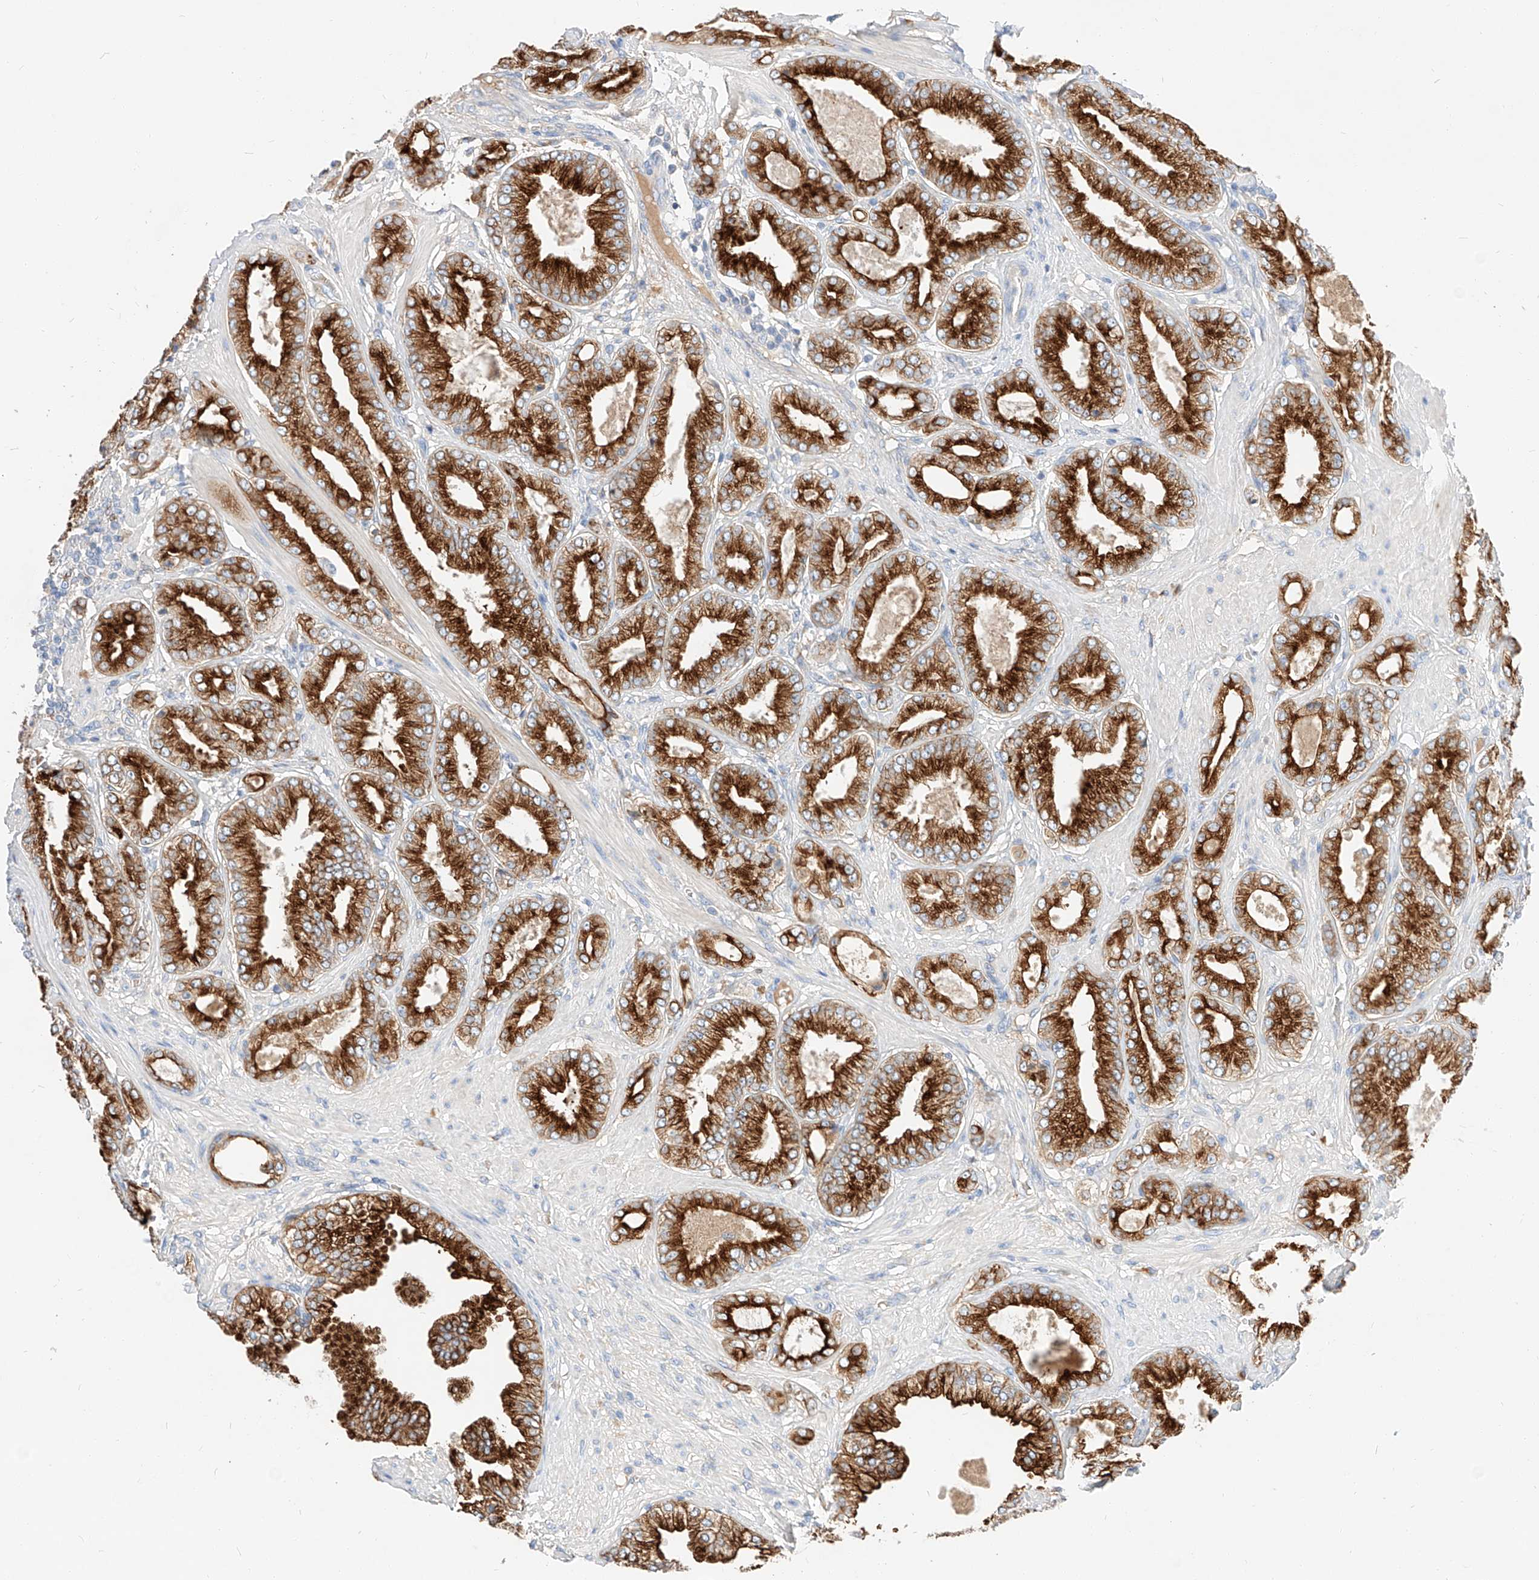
{"staining": {"intensity": "strong", "quantity": ">75%", "location": "cytoplasmic/membranous"}, "tissue": "prostate cancer", "cell_type": "Tumor cells", "image_type": "cancer", "snomed": [{"axis": "morphology", "description": "Adenocarcinoma, Low grade"}, {"axis": "topography", "description": "Prostate"}], "caption": "Immunohistochemical staining of human prostate cancer (low-grade adenocarcinoma) exhibits high levels of strong cytoplasmic/membranous protein expression in about >75% of tumor cells. (Stains: DAB in brown, nuclei in blue, Microscopy: brightfield microscopy at high magnification).", "gene": "MAP7", "patient": {"sex": "male", "age": 63}}